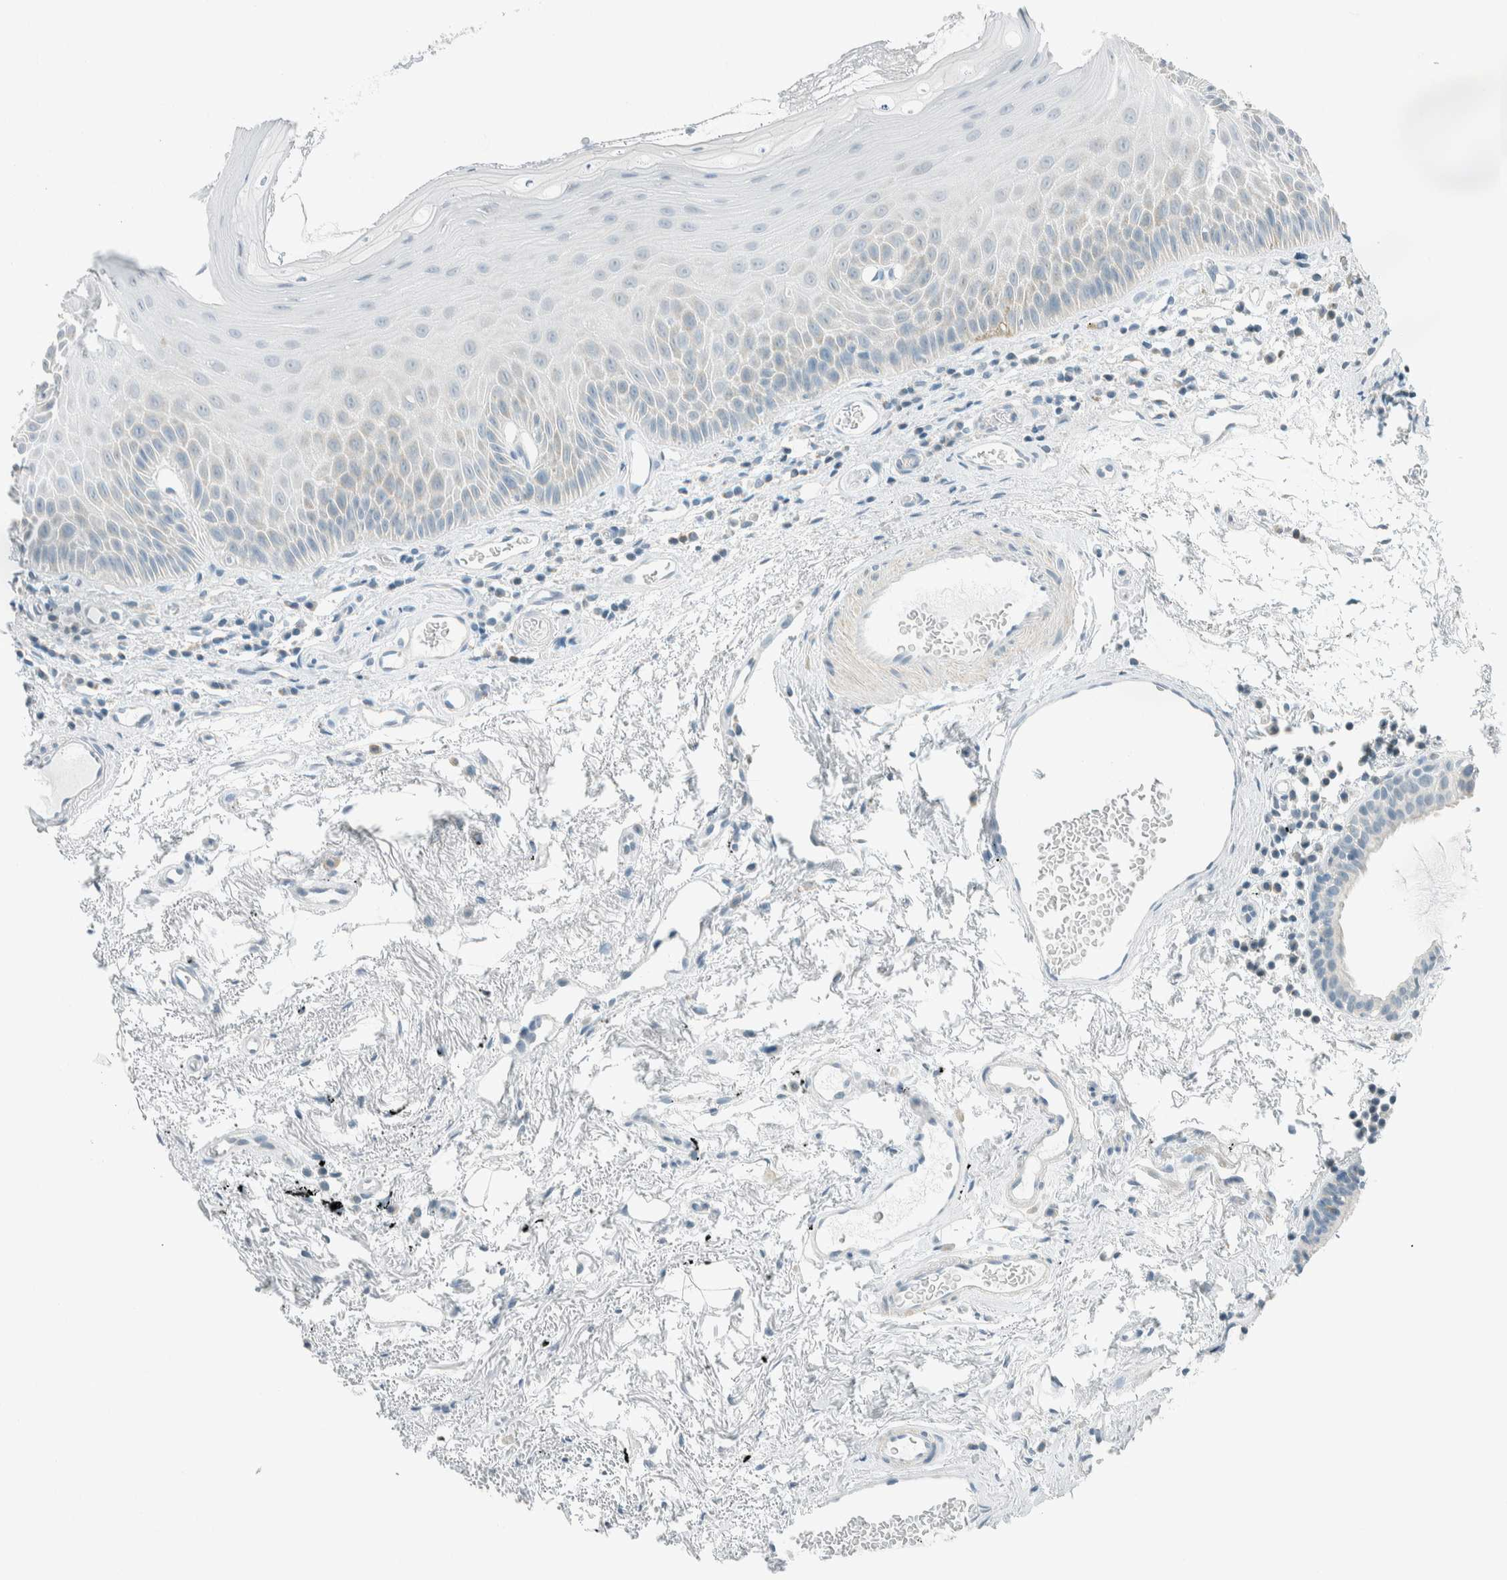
{"staining": {"intensity": "weak", "quantity": "<25%", "location": "cytoplasmic/membranous"}, "tissue": "oral mucosa", "cell_type": "Squamous epithelial cells", "image_type": "normal", "snomed": [{"axis": "morphology", "description": "Normal tissue, NOS"}, {"axis": "topography", "description": "Skeletal muscle"}, {"axis": "topography", "description": "Oral tissue"}, {"axis": "topography", "description": "Peripheral nerve tissue"}], "caption": "A high-resolution micrograph shows immunohistochemistry staining of benign oral mucosa, which demonstrates no significant staining in squamous epithelial cells.", "gene": "AARSD1", "patient": {"sex": "female", "age": 84}}